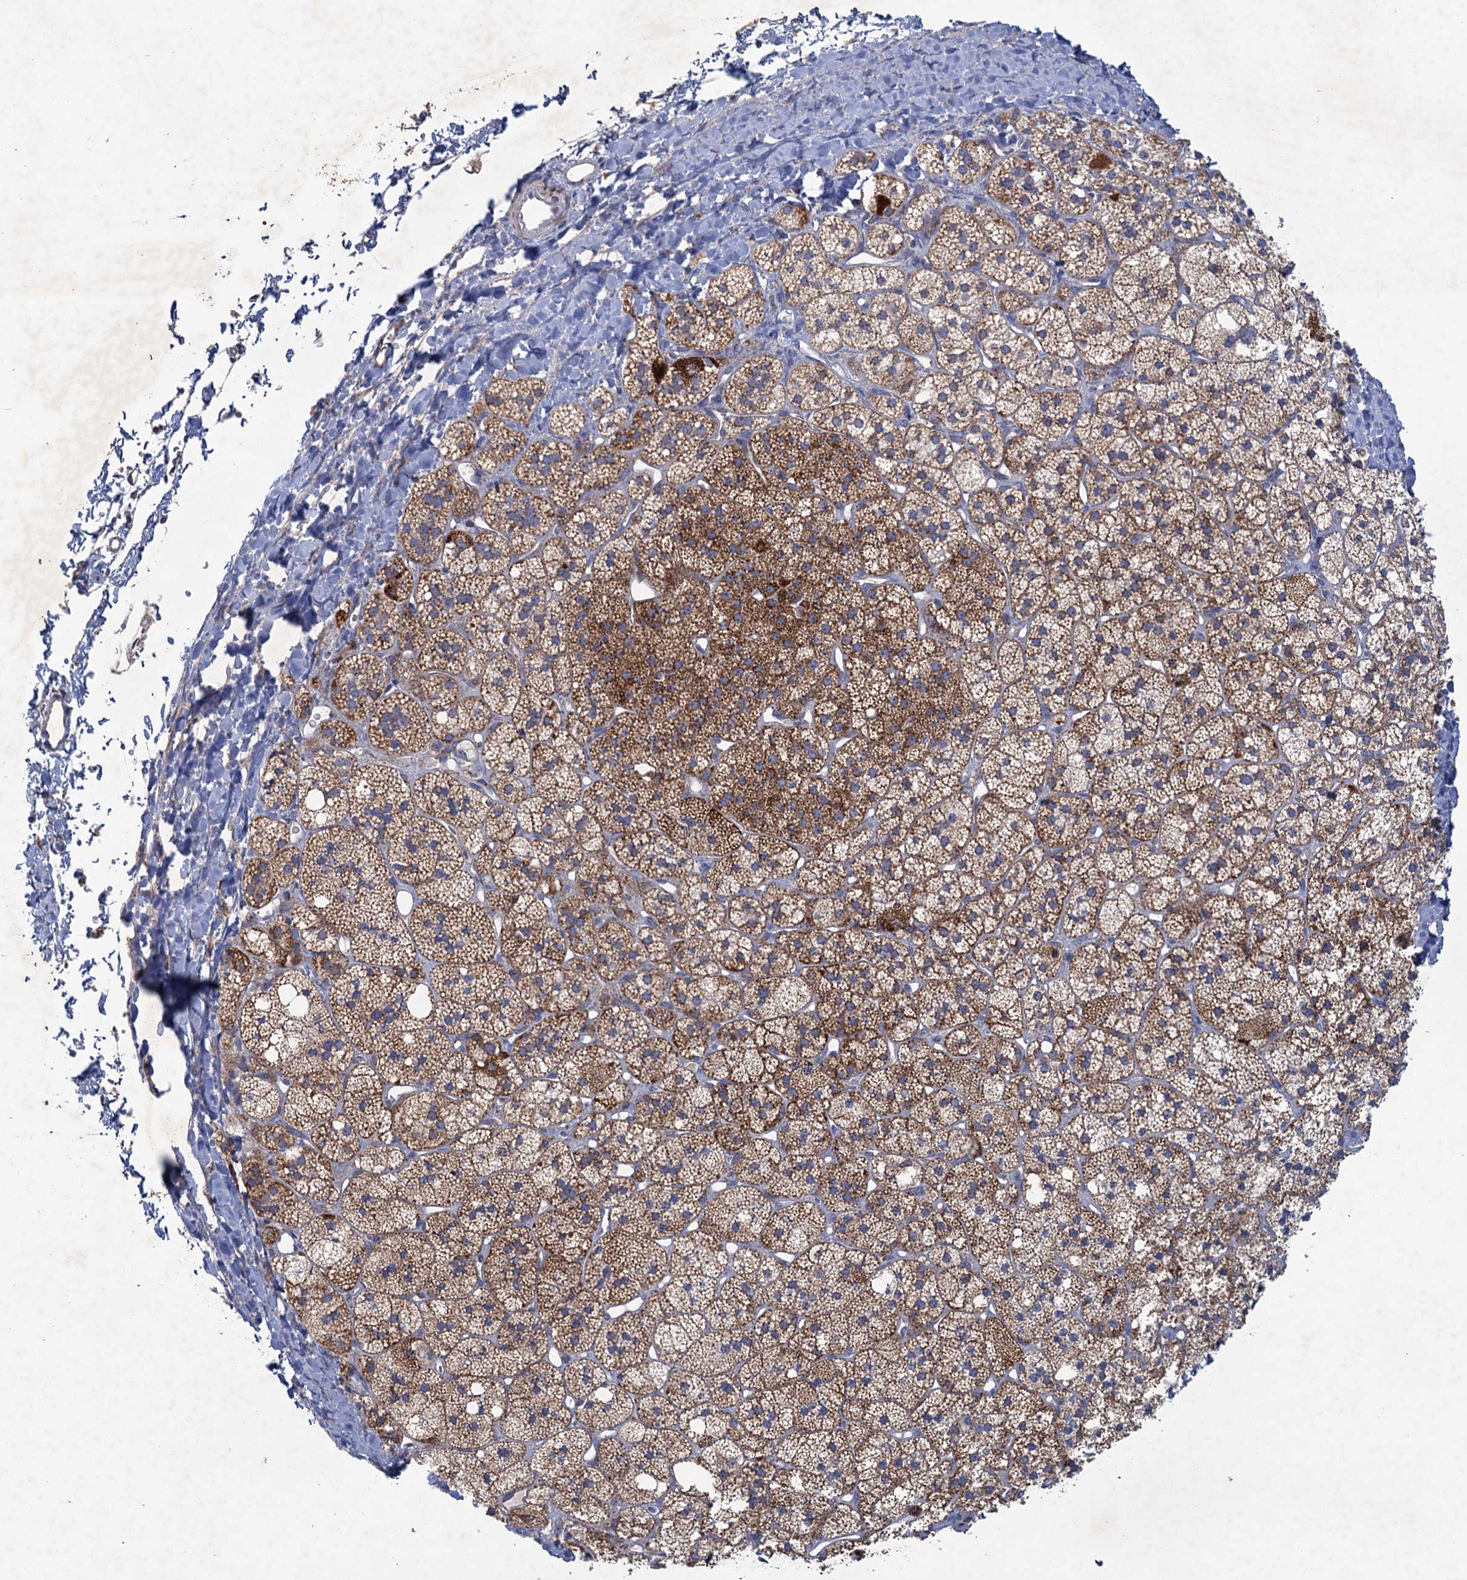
{"staining": {"intensity": "strong", "quantity": ">75%", "location": "cytoplasmic/membranous"}, "tissue": "adrenal gland", "cell_type": "Glandular cells", "image_type": "normal", "snomed": [{"axis": "morphology", "description": "Normal tissue, NOS"}, {"axis": "topography", "description": "Adrenal gland"}], "caption": "High-power microscopy captured an immunohistochemistry (IHC) micrograph of benign adrenal gland, revealing strong cytoplasmic/membranous expression in about >75% of glandular cells. (DAB (3,3'-diaminobenzidine) IHC, brown staining for protein, blue staining for nuclei).", "gene": "GTPBP3", "patient": {"sex": "male", "age": 61}}